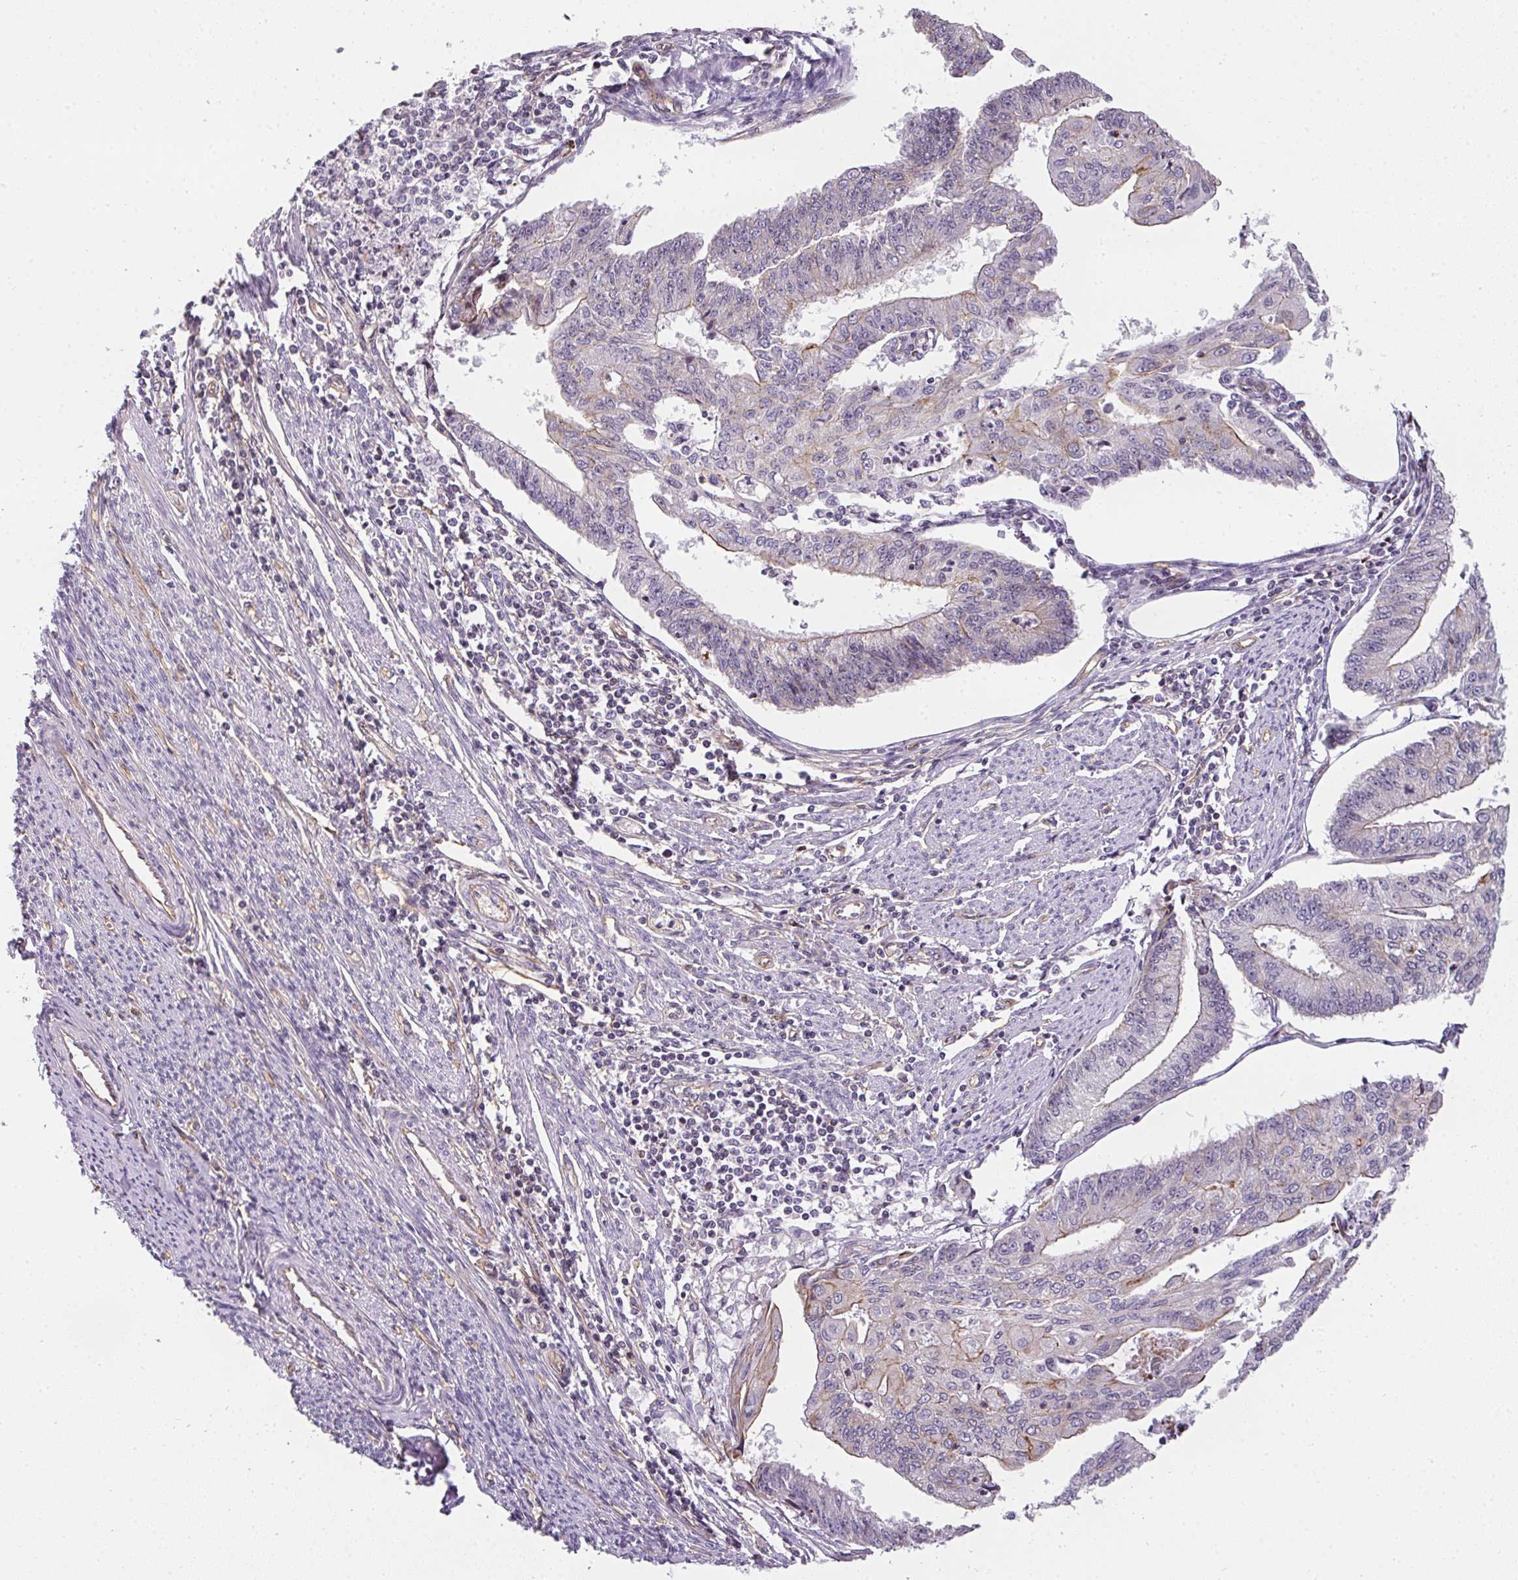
{"staining": {"intensity": "weak", "quantity": "<25%", "location": "cytoplasmic/membranous"}, "tissue": "endometrial cancer", "cell_type": "Tumor cells", "image_type": "cancer", "snomed": [{"axis": "morphology", "description": "Adenocarcinoma, NOS"}, {"axis": "topography", "description": "Endometrium"}], "caption": "DAB (3,3'-diaminobenzidine) immunohistochemical staining of human adenocarcinoma (endometrial) shows no significant expression in tumor cells.", "gene": "OR11H4", "patient": {"sex": "female", "age": 56}}